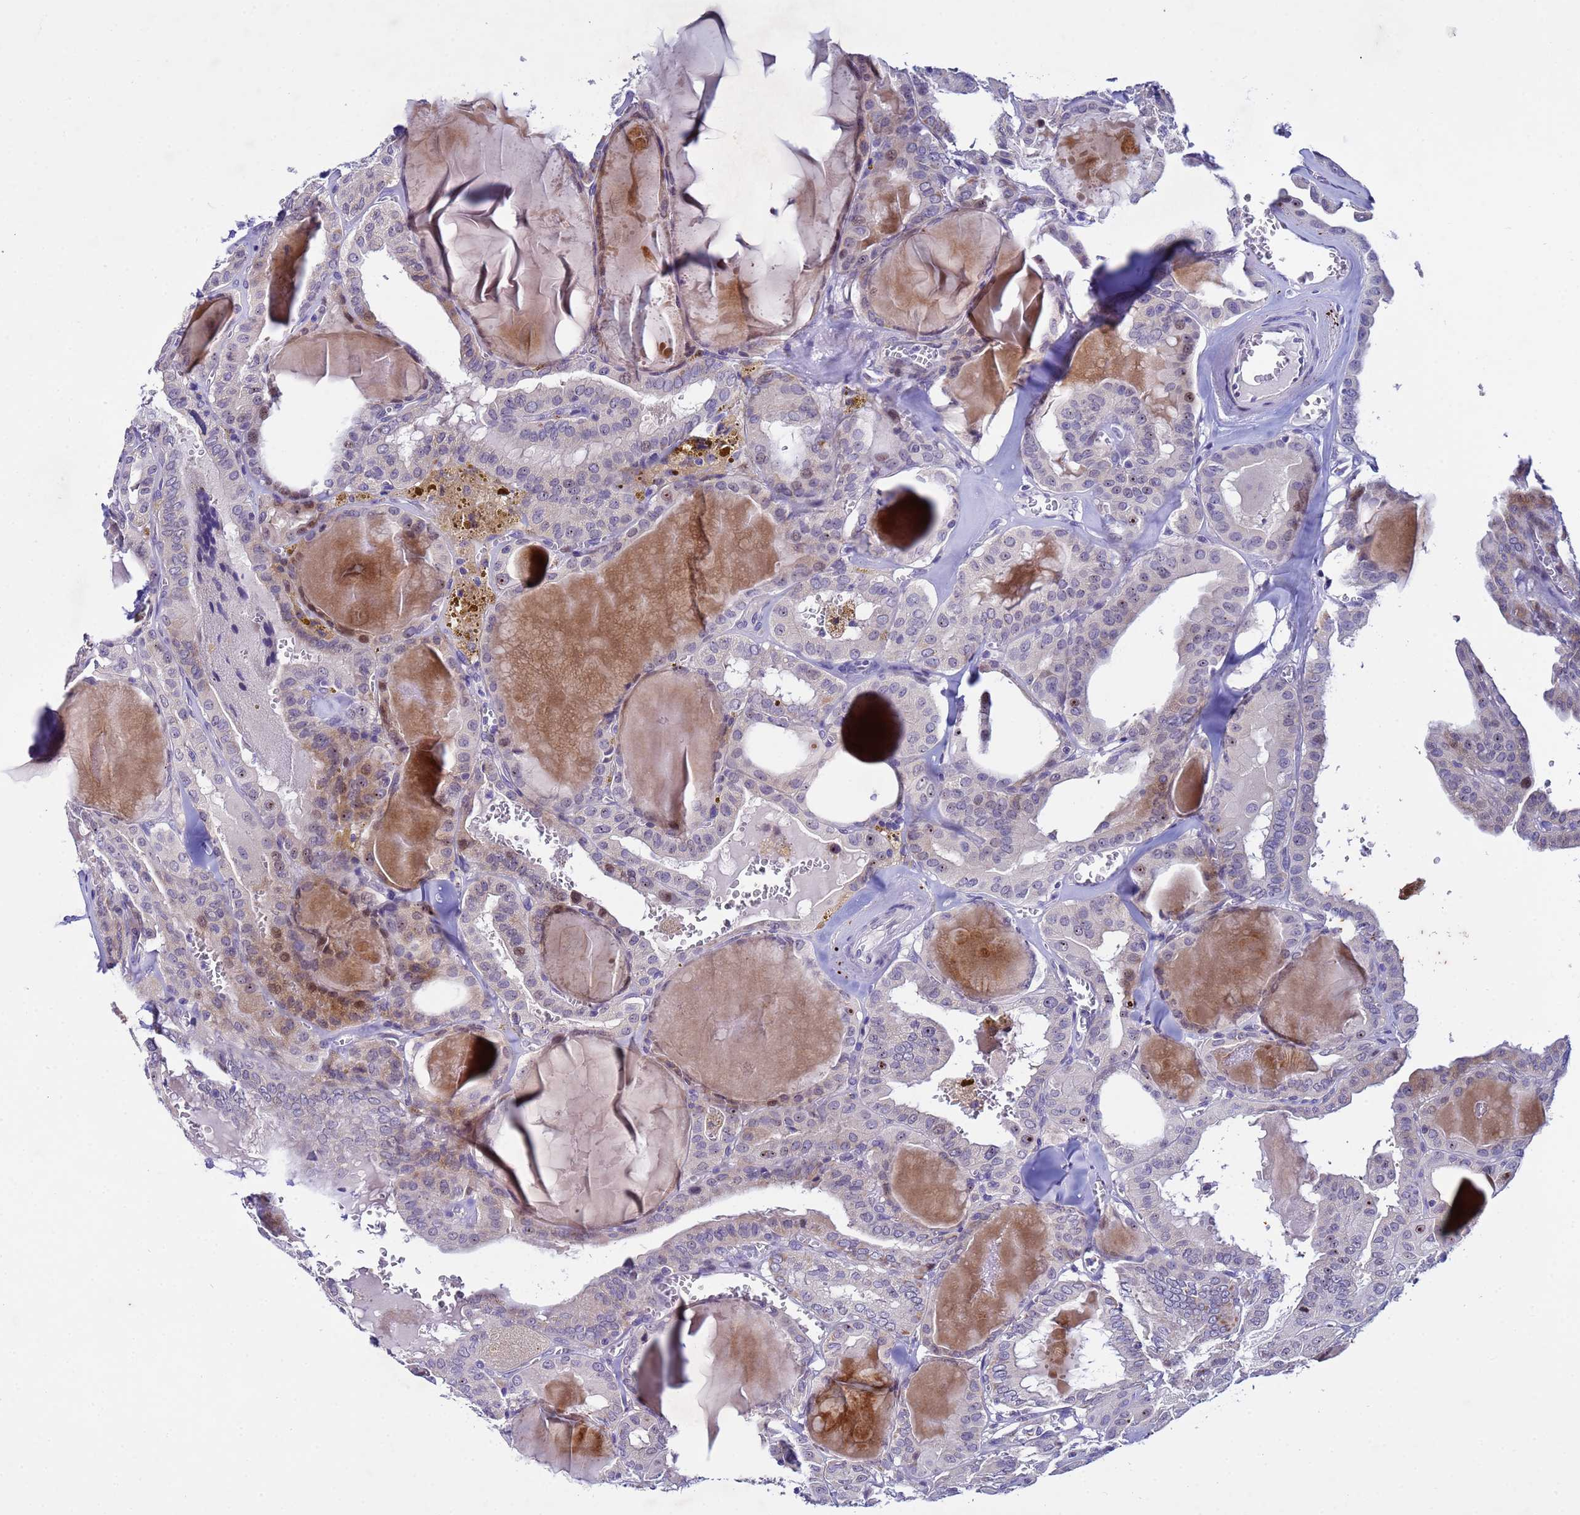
{"staining": {"intensity": "moderate", "quantity": "<25%", "location": "cytoplasmic/membranous,nuclear"}, "tissue": "thyroid cancer", "cell_type": "Tumor cells", "image_type": "cancer", "snomed": [{"axis": "morphology", "description": "Papillary adenocarcinoma, NOS"}, {"axis": "topography", "description": "Thyroid gland"}], "caption": "DAB (3,3'-diaminobenzidine) immunohistochemical staining of human thyroid cancer (papillary adenocarcinoma) reveals moderate cytoplasmic/membranous and nuclear protein positivity in about <25% of tumor cells. (DAB (3,3'-diaminobenzidine) = brown stain, brightfield microscopy at high magnification).", "gene": "IGSF11", "patient": {"sex": "male", "age": 52}}